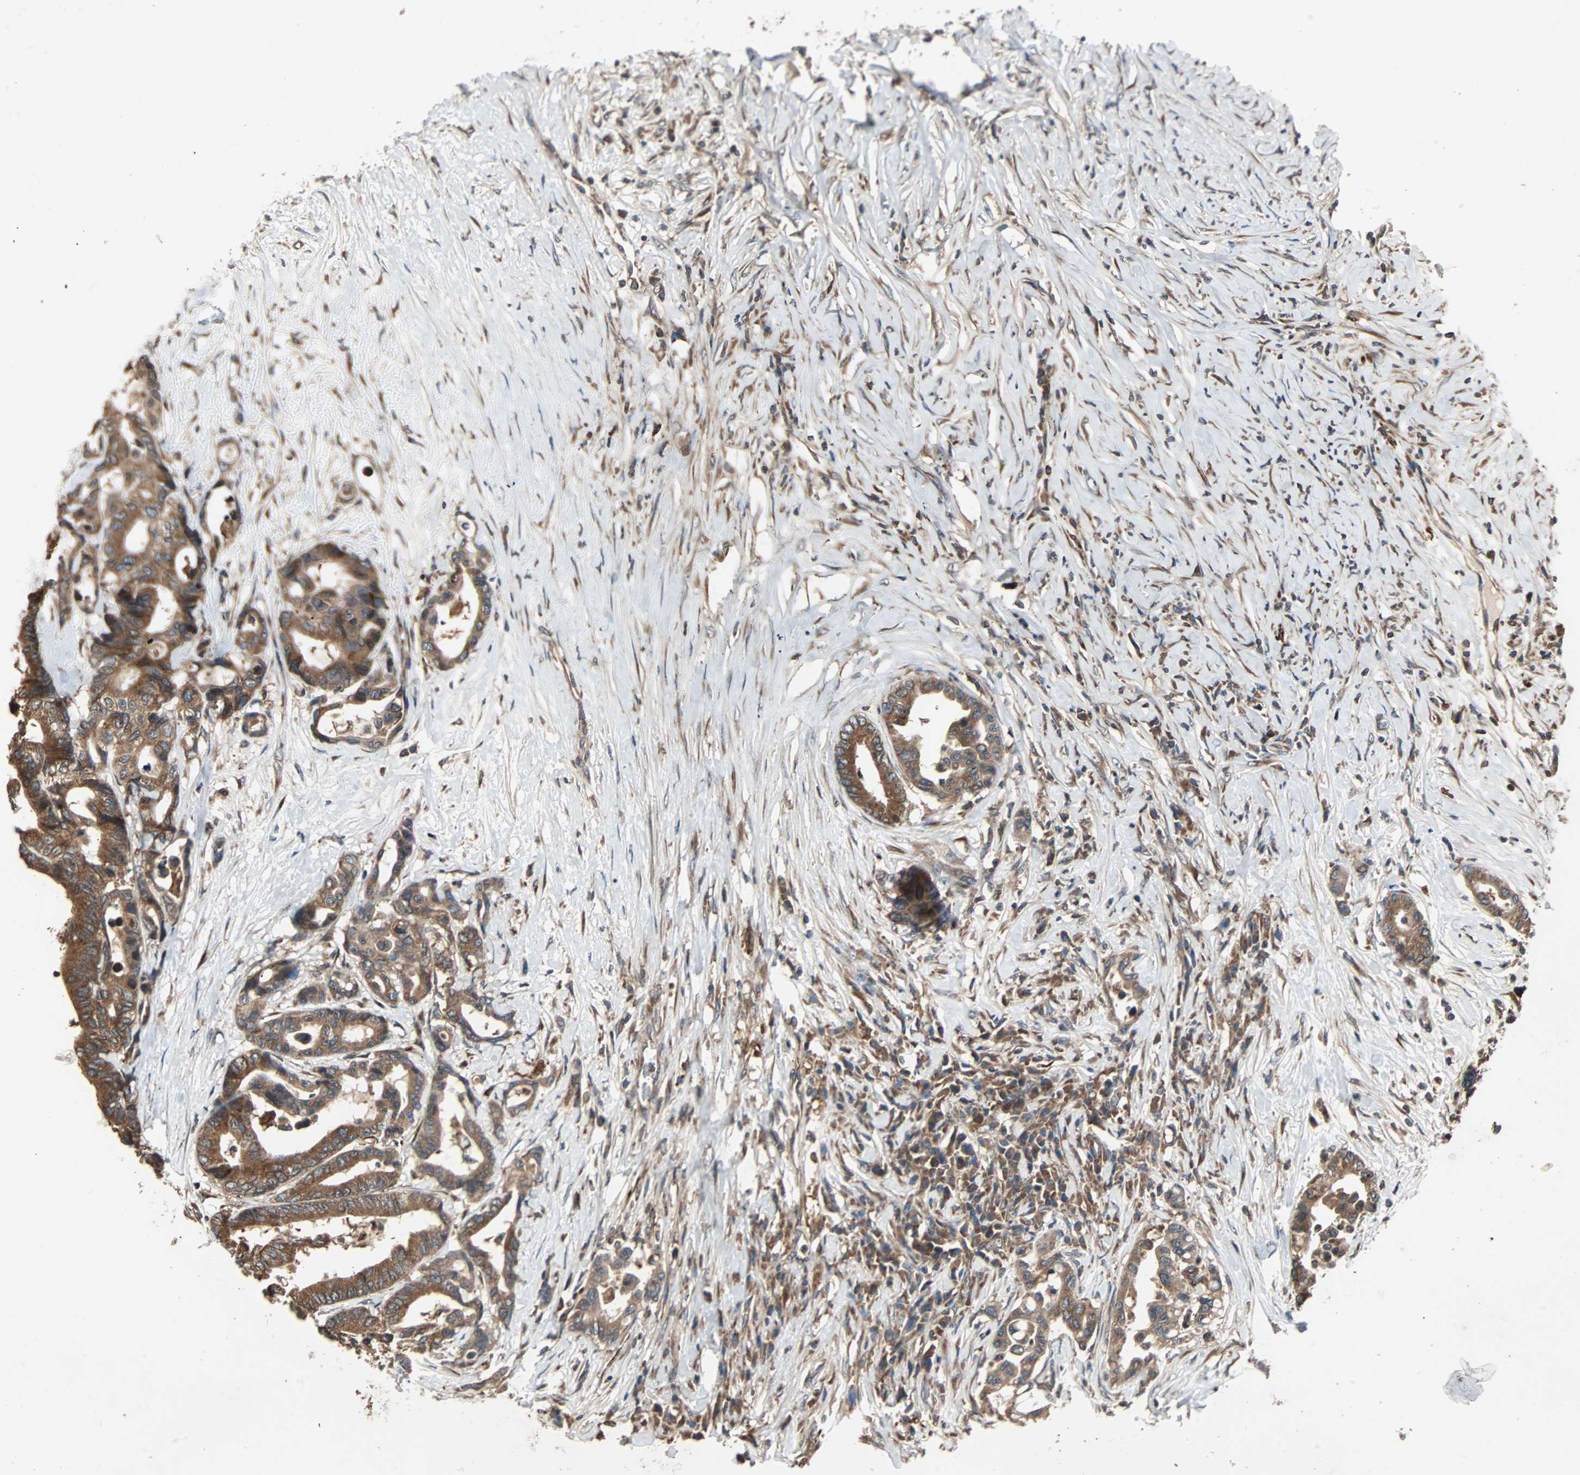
{"staining": {"intensity": "strong", "quantity": ">75%", "location": "cytoplasmic/membranous"}, "tissue": "colorectal cancer", "cell_type": "Tumor cells", "image_type": "cancer", "snomed": [{"axis": "morphology", "description": "Normal tissue, NOS"}, {"axis": "morphology", "description": "Adenocarcinoma, NOS"}, {"axis": "topography", "description": "Colon"}], "caption": "Immunohistochemical staining of human colorectal adenocarcinoma demonstrates strong cytoplasmic/membranous protein expression in approximately >75% of tumor cells.", "gene": "RAB7A", "patient": {"sex": "male", "age": 82}}